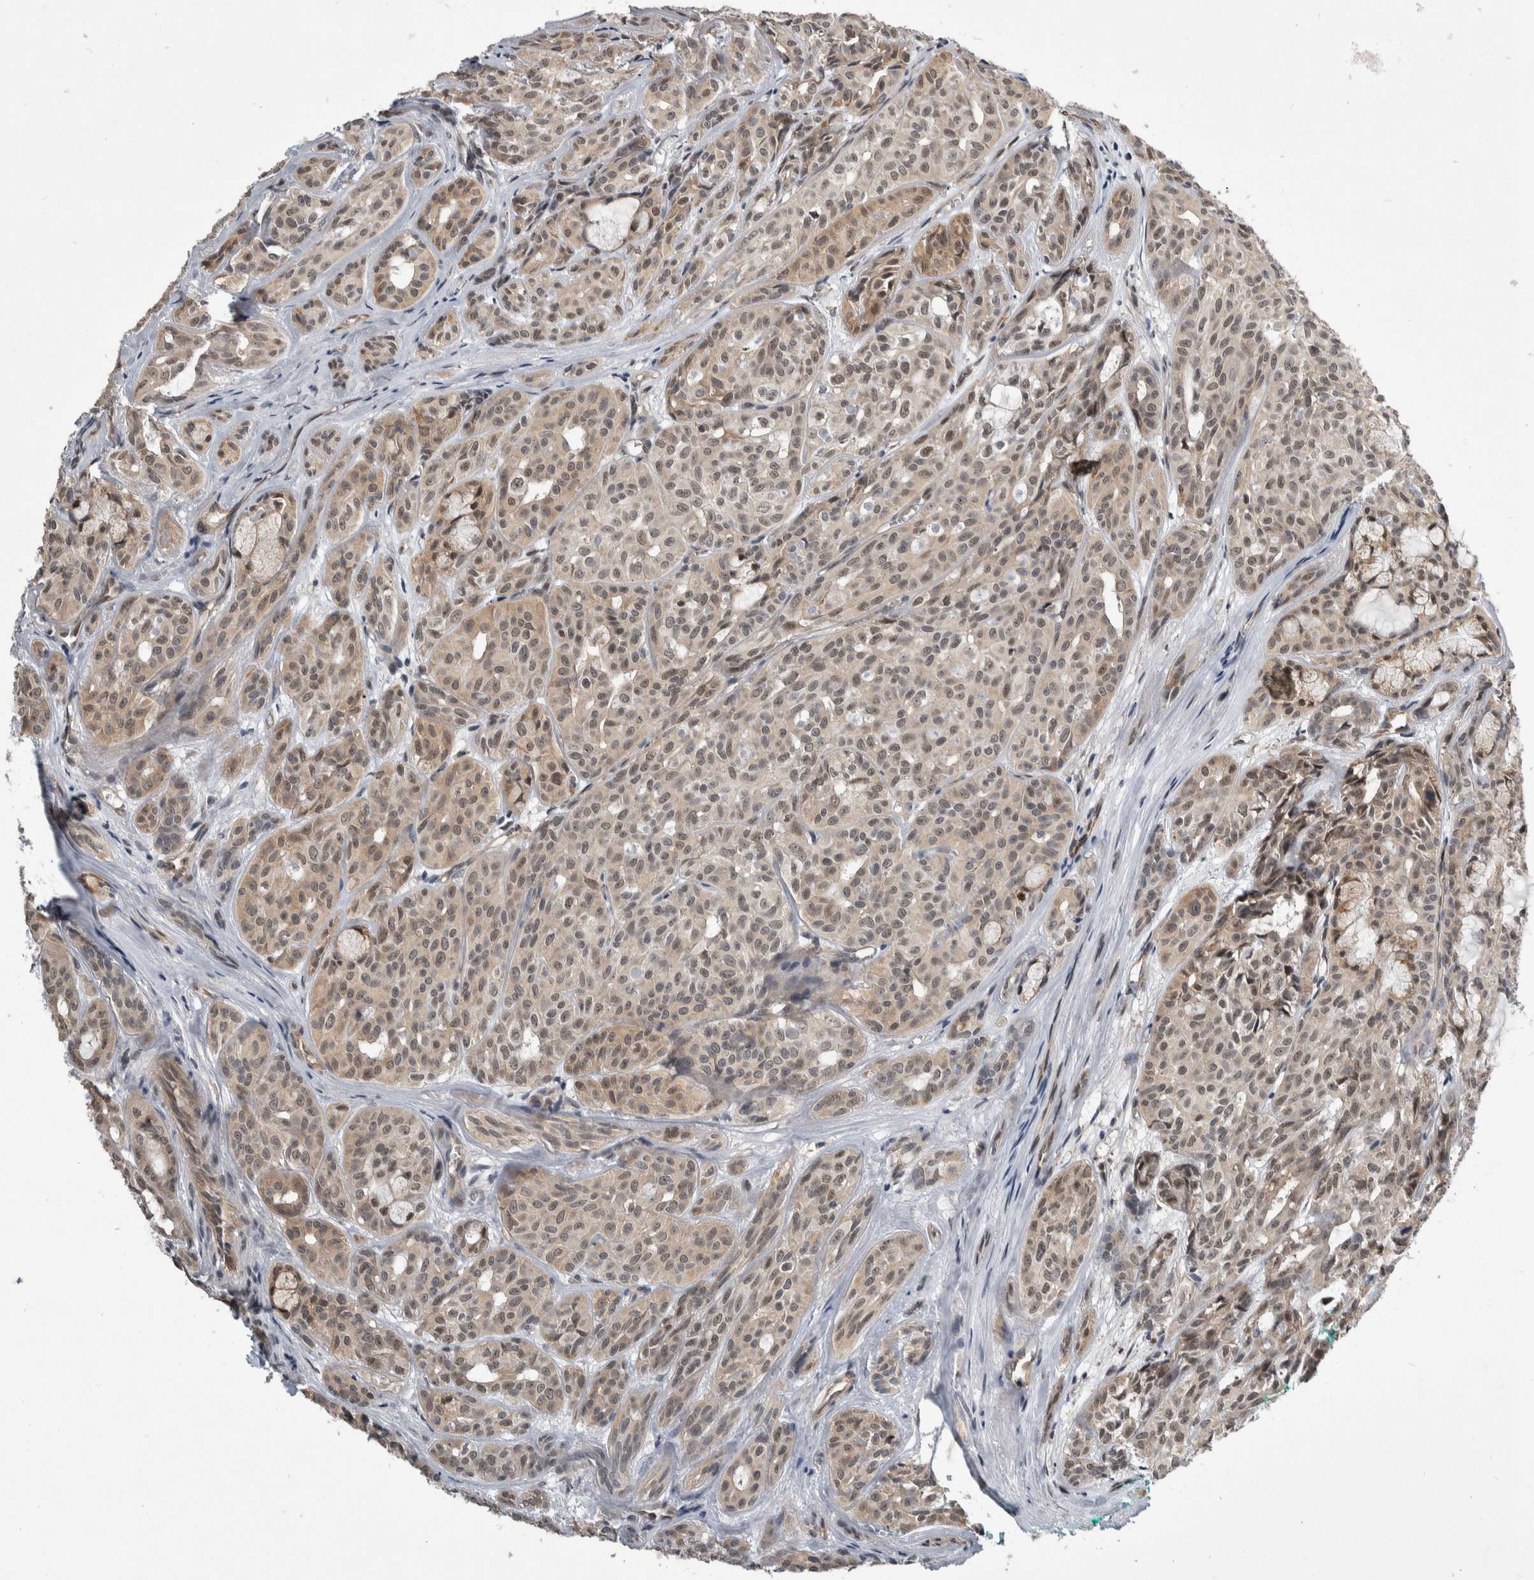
{"staining": {"intensity": "weak", "quantity": ">75%", "location": "nuclear"}, "tissue": "head and neck cancer", "cell_type": "Tumor cells", "image_type": "cancer", "snomed": [{"axis": "morphology", "description": "Adenocarcinoma, NOS"}, {"axis": "topography", "description": "Salivary gland, NOS"}, {"axis": "topography", "description": "Head-Neck"}], "caption": "Tumor cells exhibit low levels of weak nuclear expression in approximately >75% of cells in head and neck cancer.", "gene": "PRDM4", "patient": {"sex": "female", "age": 76}}